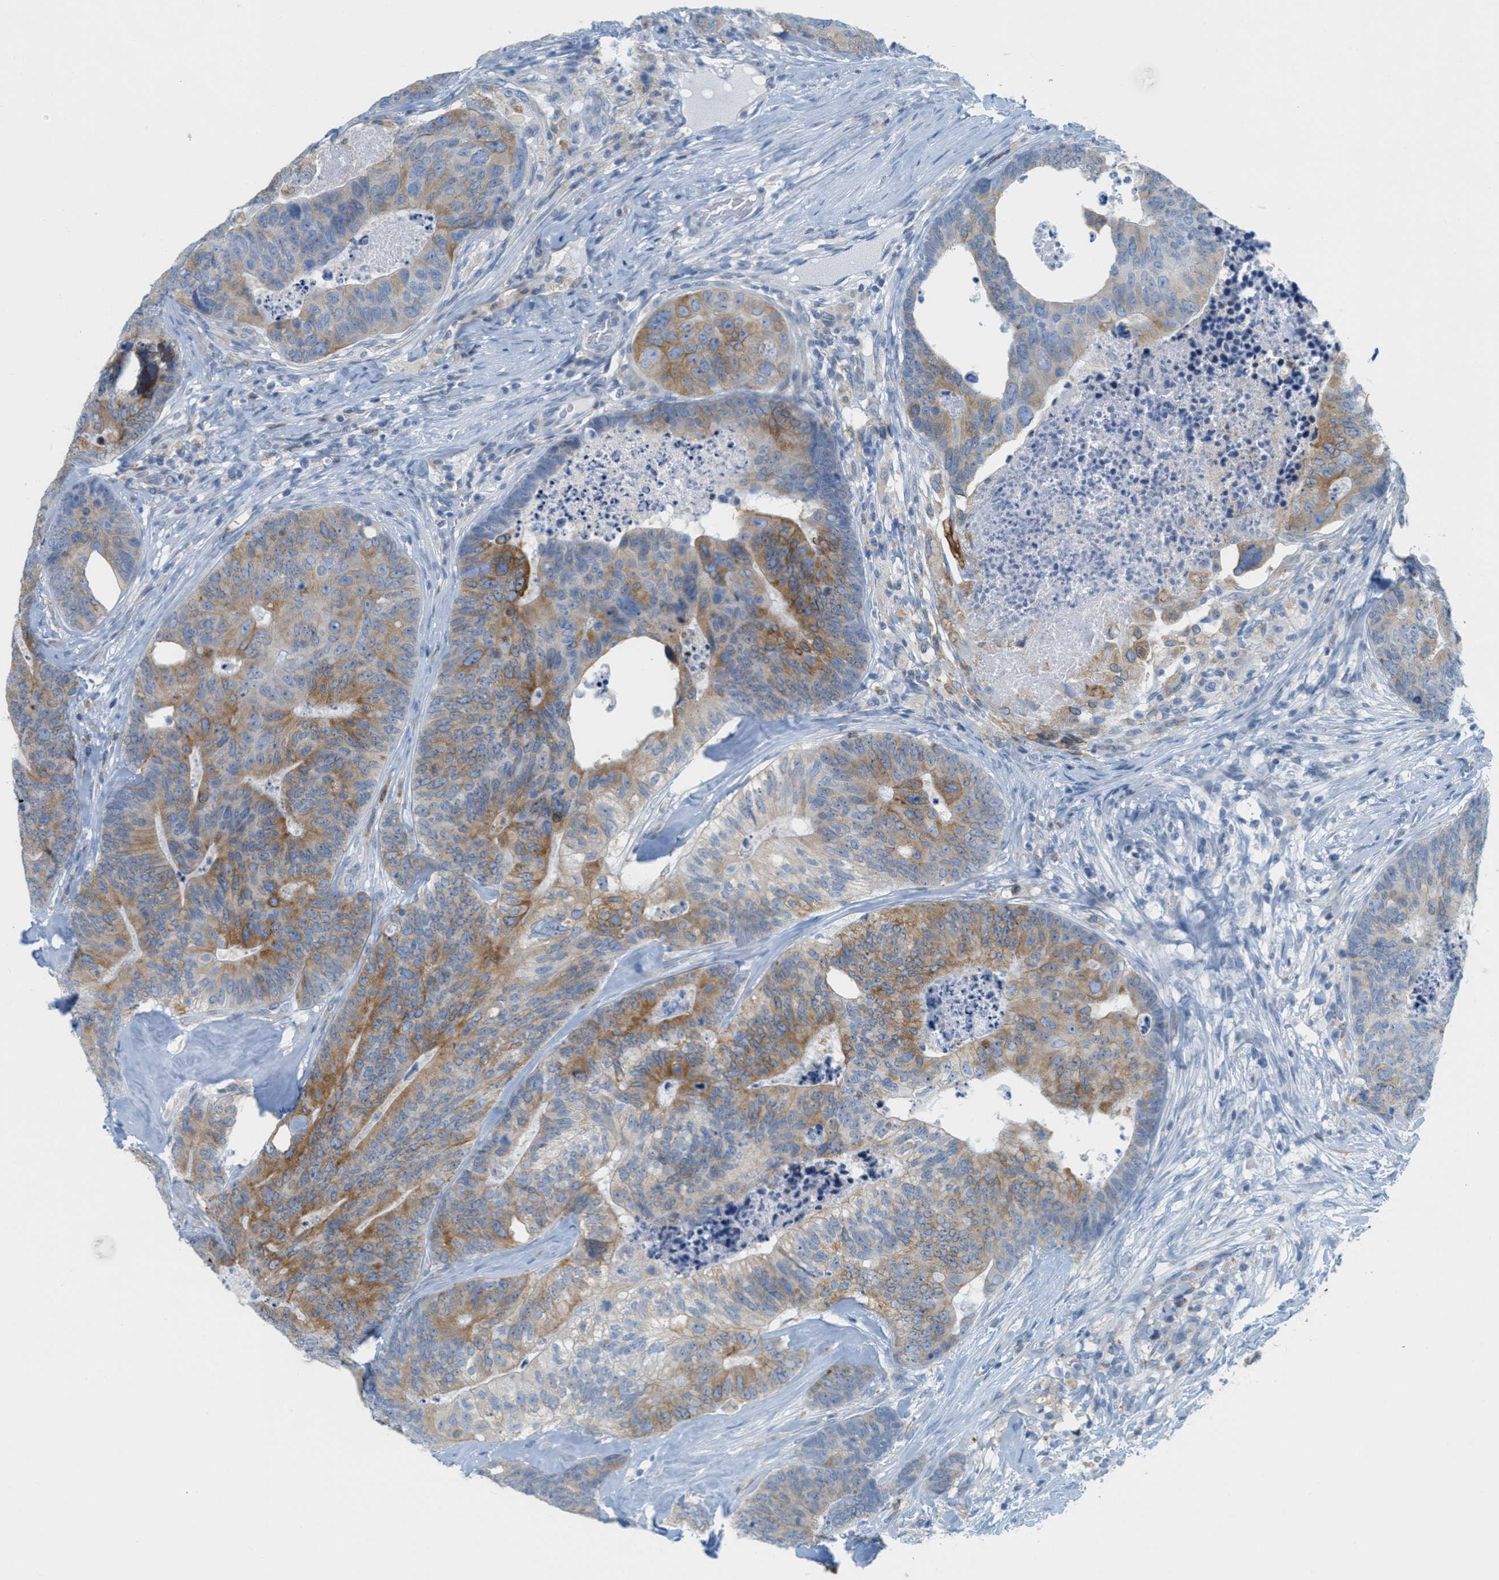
{"staining": {"intensity": "moderate", "quantity": ">75%", "location": "cytoplasmic/membranous"}, "tissue": "colorectal cancer", "cell_type": "Tumor cells", "image_type": "cancer", "snomed": [{"axis": "morphology", "description": "Adenocarcinoma, NOS"}, {"axis": "topography", "description": "Colon"}], "caption": "IHC photomicrograph of human colorectal cancer stained for a protein (brown), which reveals medium levels of moderate cytoplasmic/membranous positivity in about >75% of tumor cells.", "gene": "TEX264", "patient": {"sex": "female", "age": 67}}